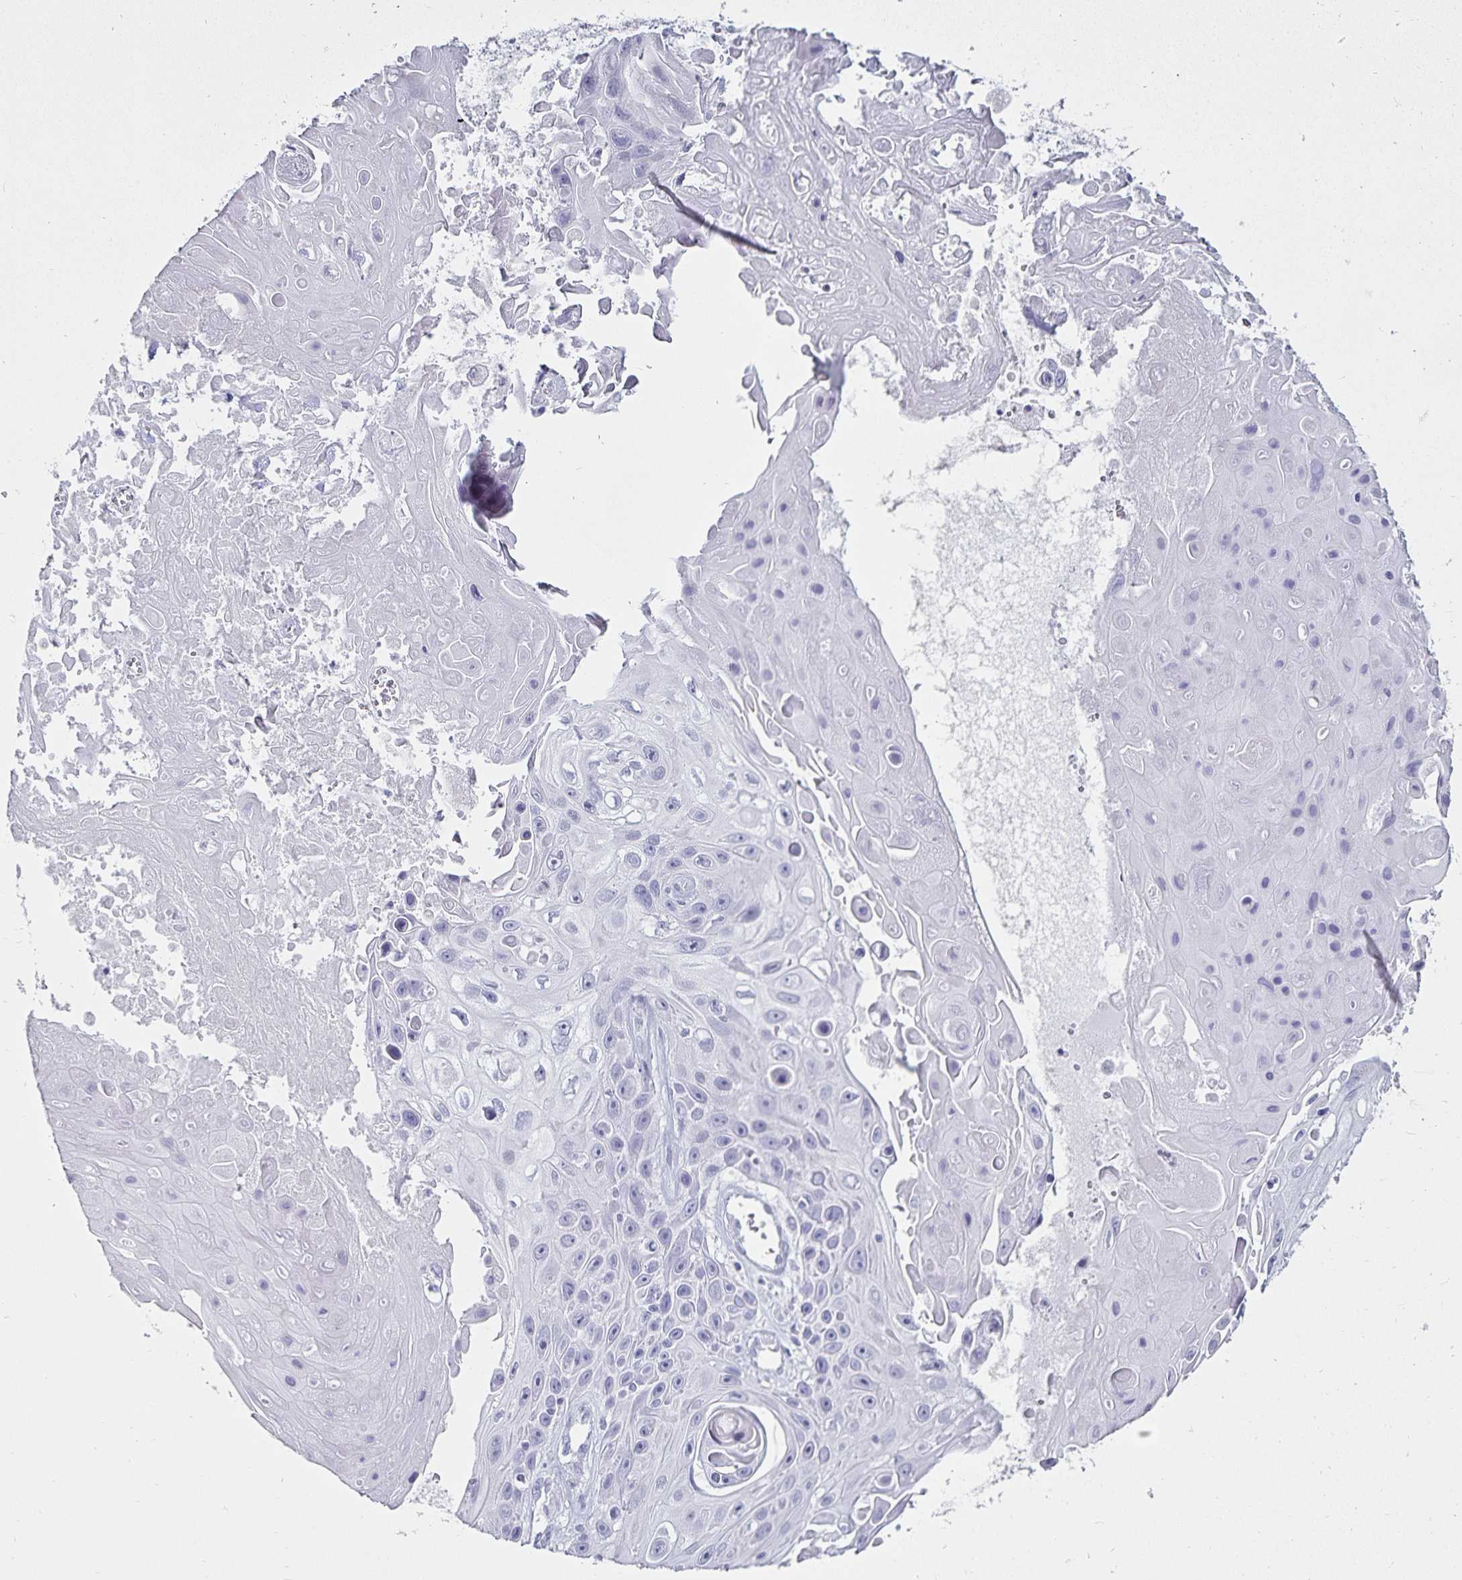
{"staining": {"intensity": "negative", "quantity": "none", "location": "none"}, "tissue": "skin cancer", "cell_type": "Tumor cells", "image_type": "cancer", "snomed": [{"axis": "morphology", "description": "Squamous cell carcinoma, NOS"}, {"axis": "topography", "description": "Skin"}], "caption": "Skin cancer (squamous cell carcinoma) was stained to show a protein in brown. There is no significant staining in tumor cells.", "gene": "DEFA6", "patient": {"sex": "male", "age": 82}}